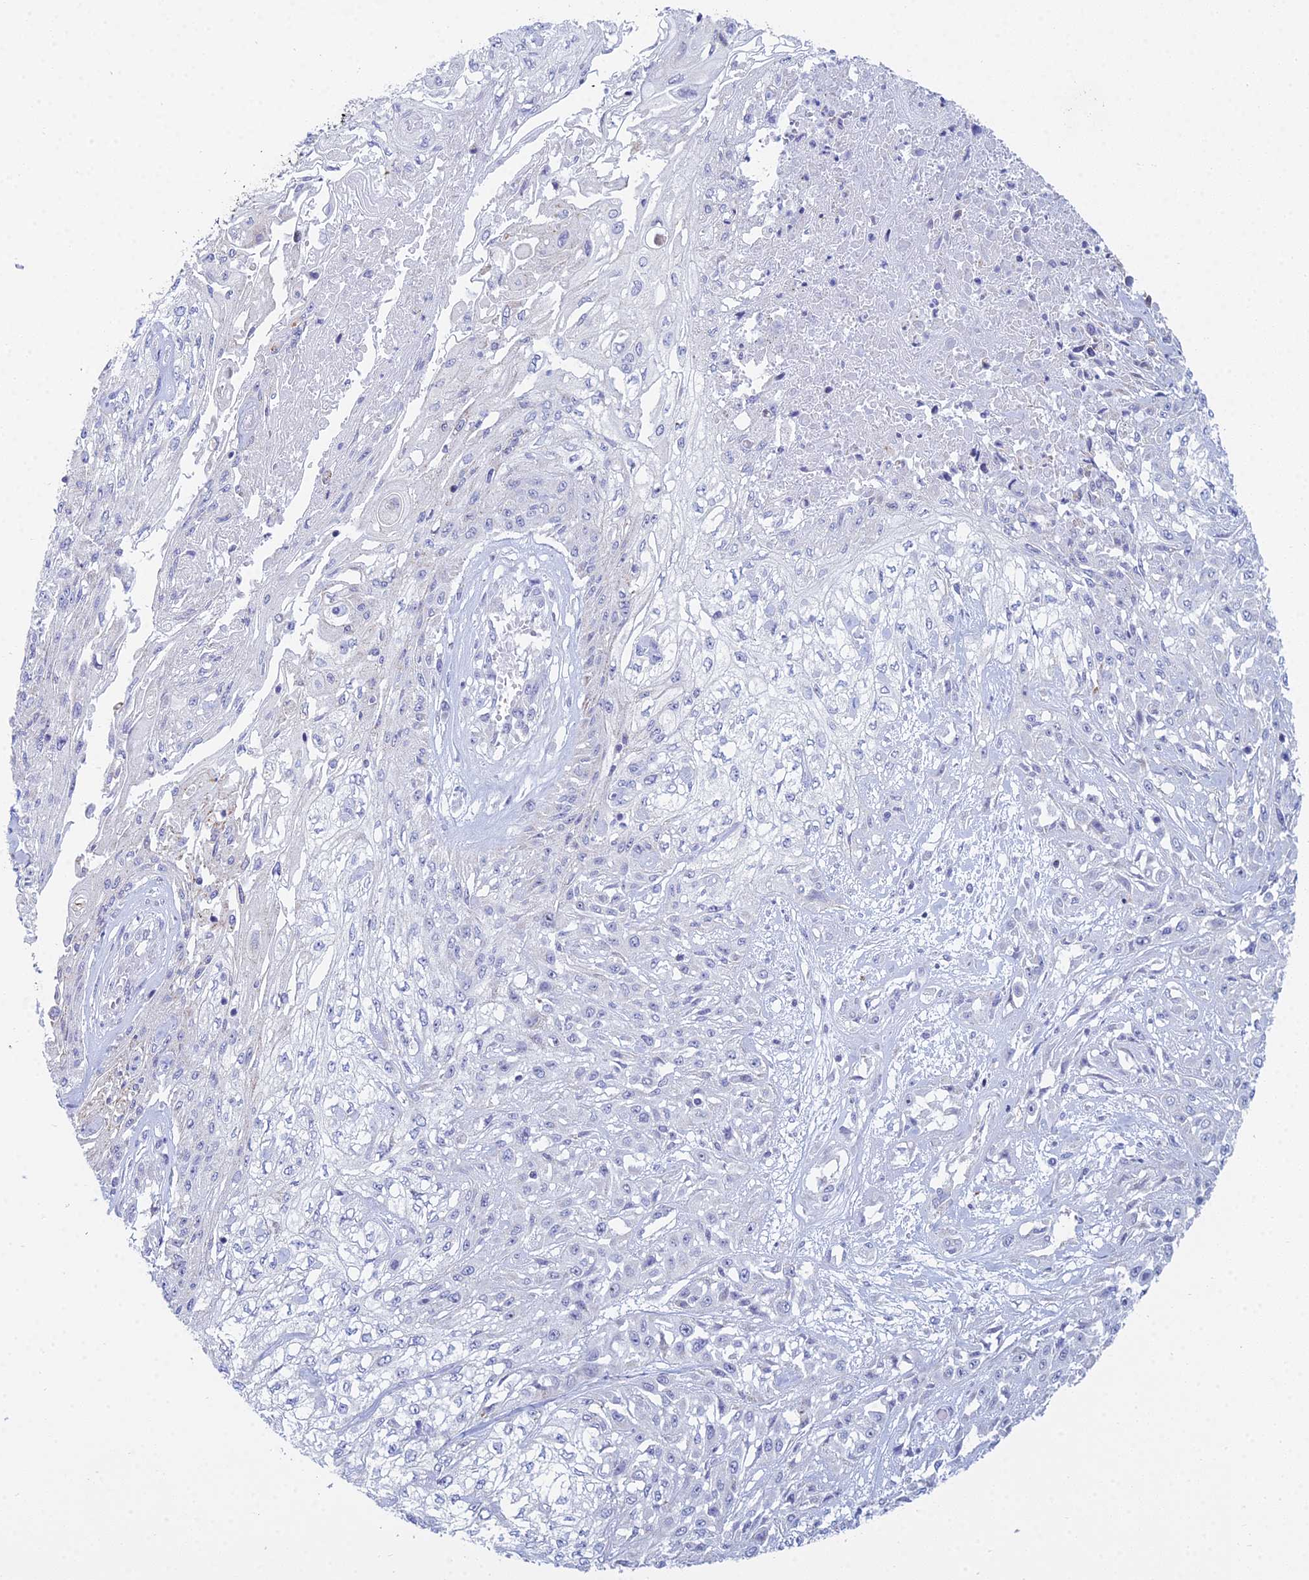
{"staining": {"intensity": "negative", "quantity": "none", "location": "none"}, "tissue": "skin cancer", "cell_type": "Tumor cells", "image_type": "cancer", "snomed": [{"axis": "morphology", "description": "Squamous cell carcinoma, NOS"}, {"axis": "morphology", "description": "Squamous cell carcinoma, metastatic, NOS"}, {"axis": "topography", "description": "Skin"}, {"axis": "topography", "description": "Lymph node"}], "caption": "The immunohistochemistry image has no significant expression in tumor cells of skin squamous cell carcinoma tissue. Nuclei are stained in blue.", "gene": "PRR13", "patient": {"sex": "male", "age": 75}}